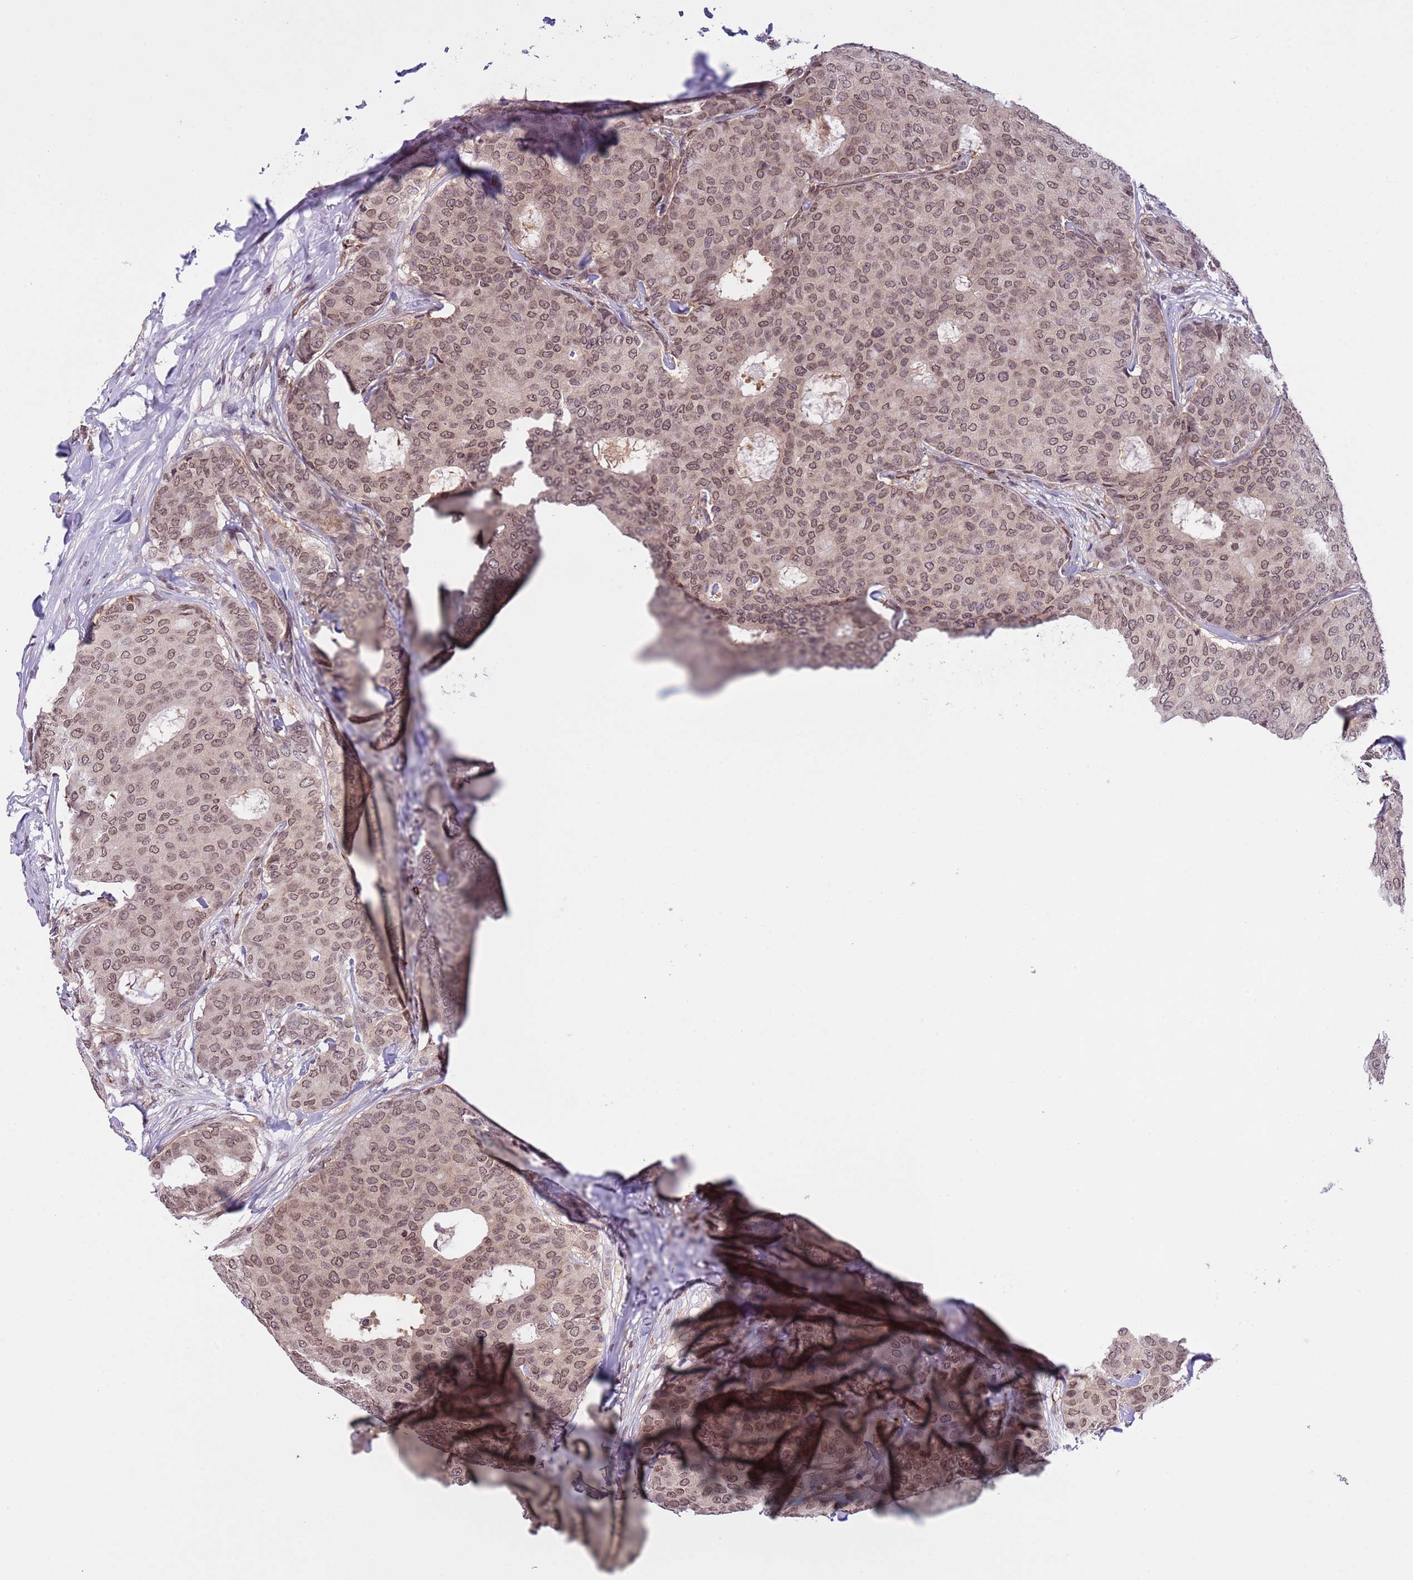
{"staining": {"intensity": "moderate", "quantity": ">75%", "location": "nuclear"}, "tissue": "breast cancer", "cell_type": "Tumor cells", "image_type": "cancer", "snomed": [{"axis": "morphology", "description": "Duct carcinoma"}, {"axis": "topography", "description": "Breast"}], "caption": "Immunohistochemistry (DAB) staining of human breast infiltrating ductal carcinoma shows moderate nuclear protein staining in approximately >75% of tumor cells. Nuclei are stained in blue.", "gene": "NRIP1", "patient": {"sex": "female", "age": 75}}